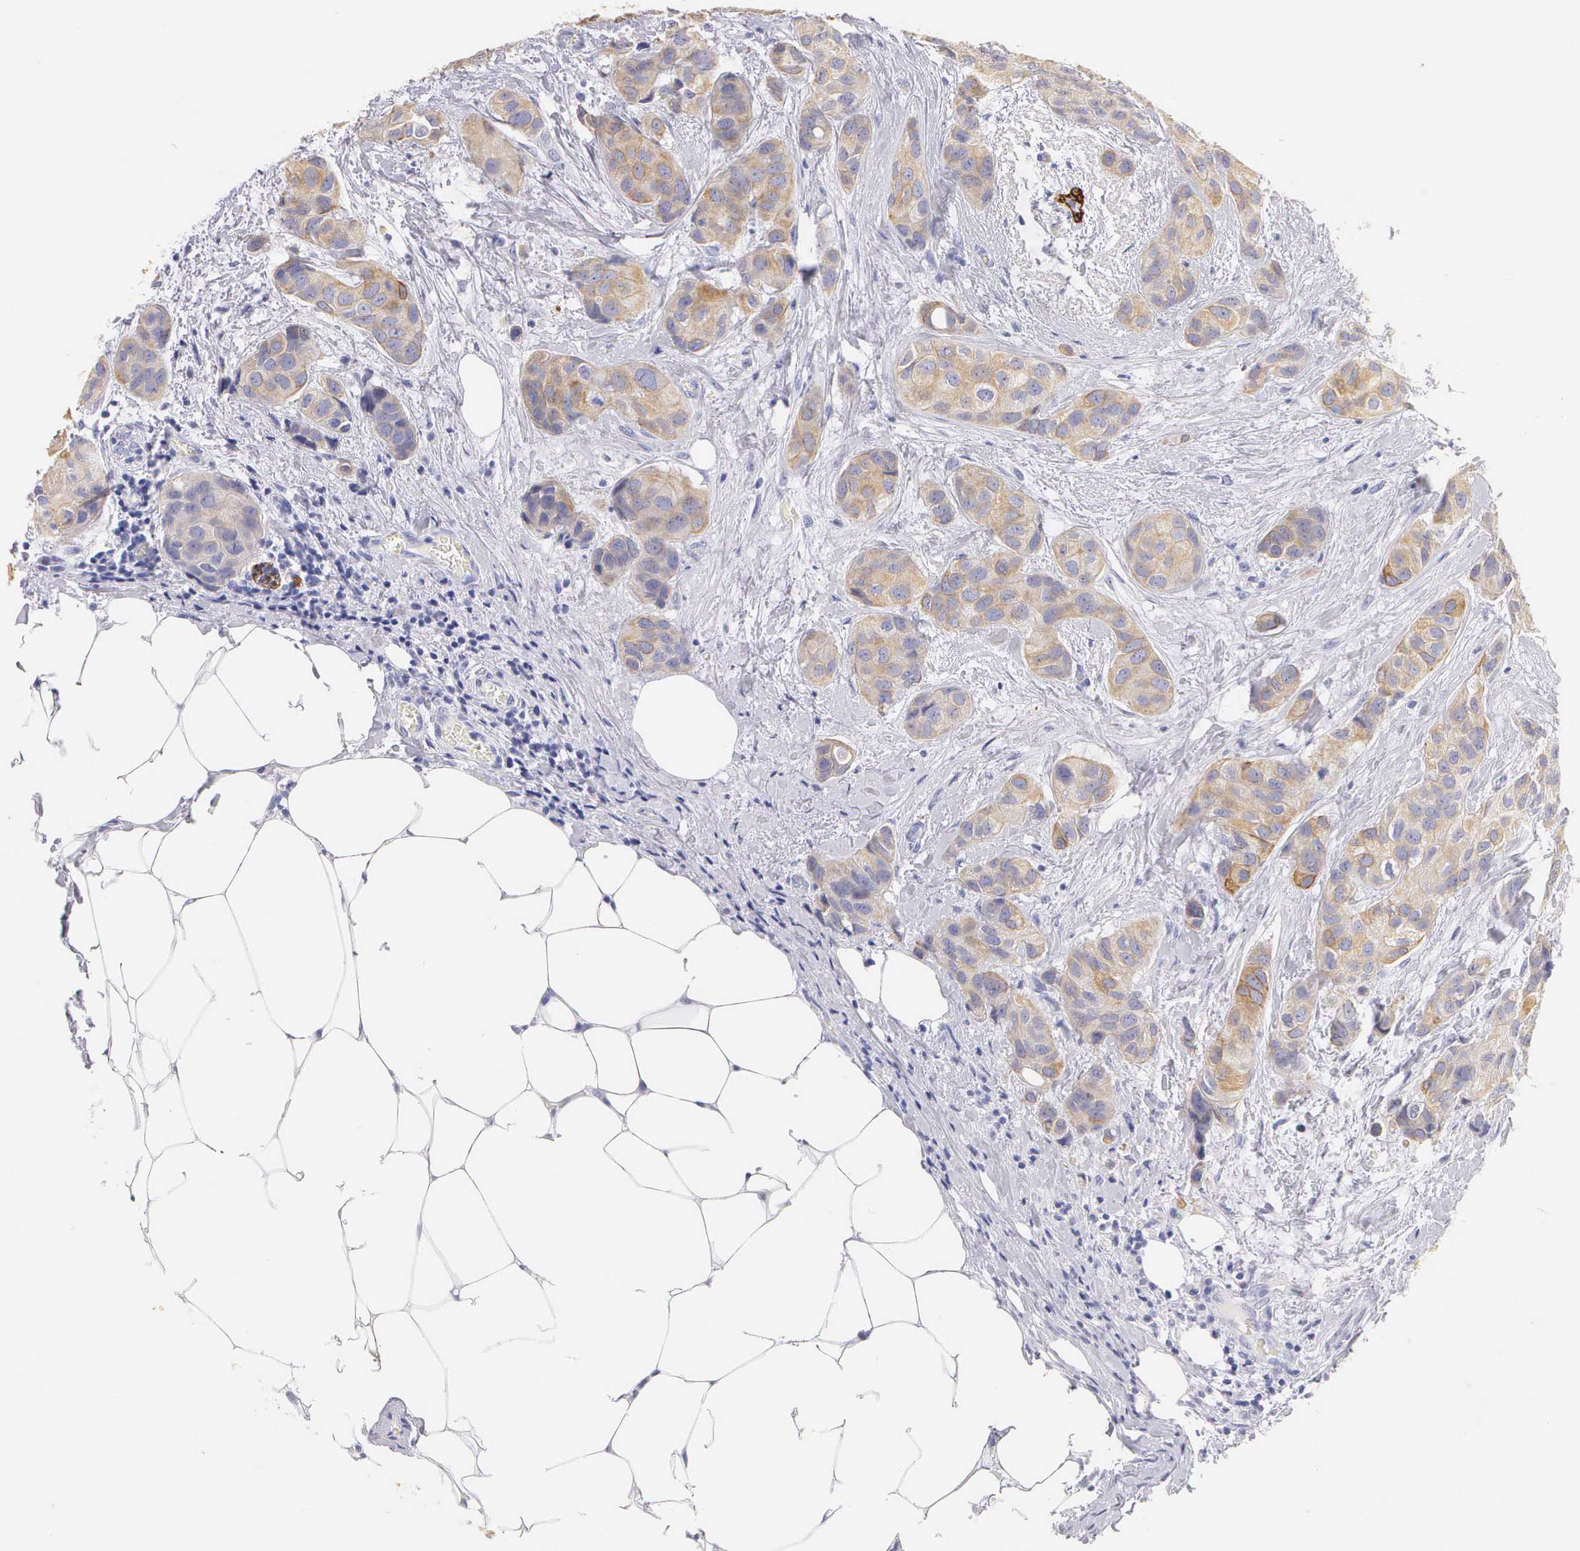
{"staining": {"intensity": "weak", "quantity": ">75%", "location": "cytoplasmic/membranous"}, "tissue": "breast cancer", "cell_type": "Tumor cells", "image_type": "cancer", "snomed": [{"axis": "morphology", "description": "Duct carcinoma"}, {"axis": "topography", "description": "Breast"}], "caption": "The micrograph reveals immunohistochemical staining of invasive ductal carcinoma (breast). There is weak cytoplasmic/membranous positivity is present in approximately >75% of tumor cells. The protein is stained brown, and the nuclei are stained in blue (DAB IHC with brightfield microscopy, high magnification).", "gene": "KRT17", "patient": {"sex": "female", "age": 68}}